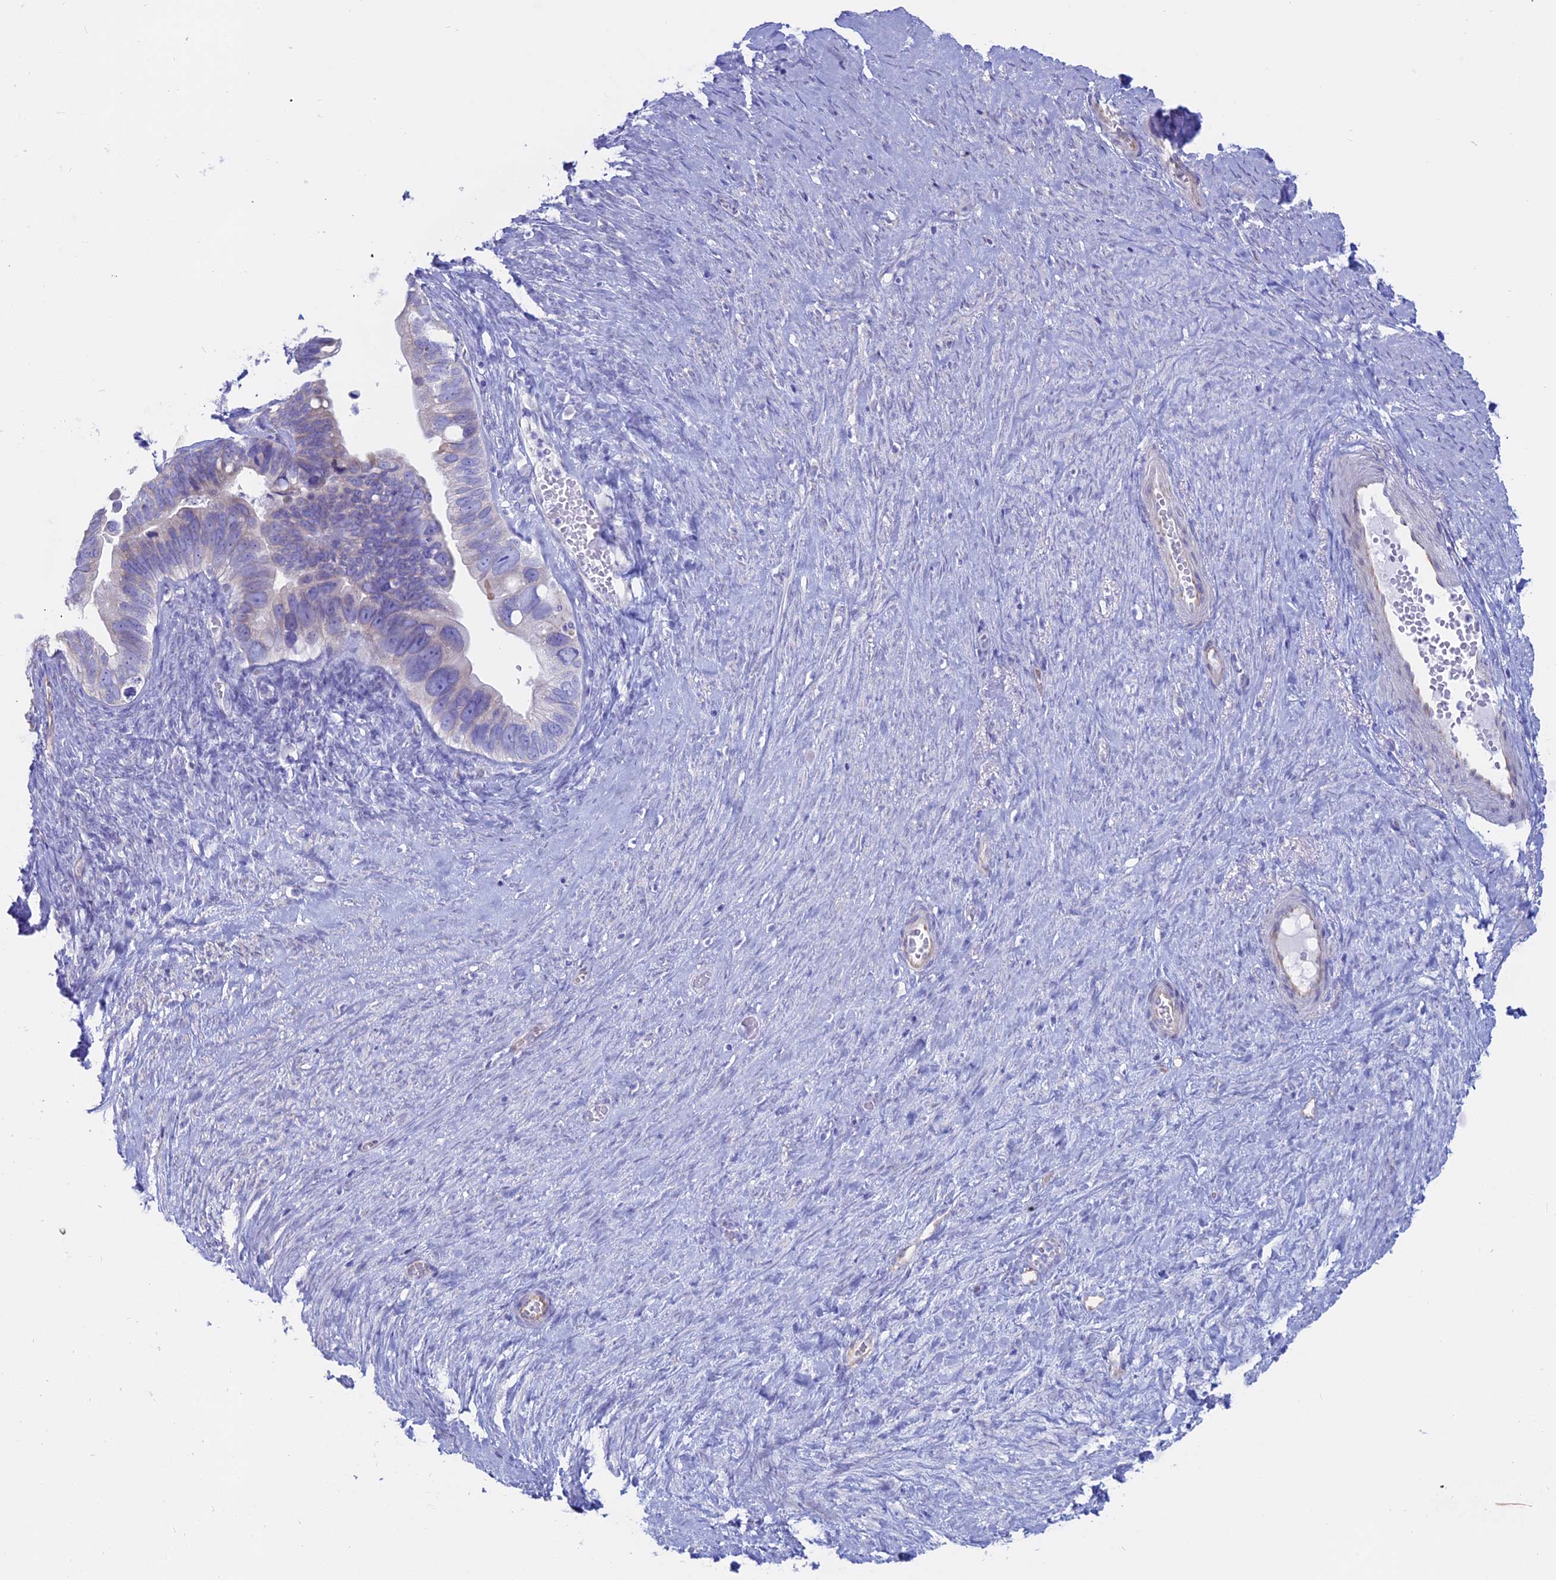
{"staining": {"intensity": "negative", "quantity": "none", "location": "none"}, "tissue": "ovarian cancer", "cell_type": "Tumor cells", "image_type": "cancer", "snomed": [{"axis": "morphology", "description": "Cystadenocarcinoma, serous, NOS"}, {"axis": "topography", "description": "Ovary"}], "caption": "Ovarian serous cystadenocarcinoma stained for a protein using IHC demonstrates no positivity tumor cells.", "gene": "OR2AE1", "patient": {"sex": "female", "age": 56}}